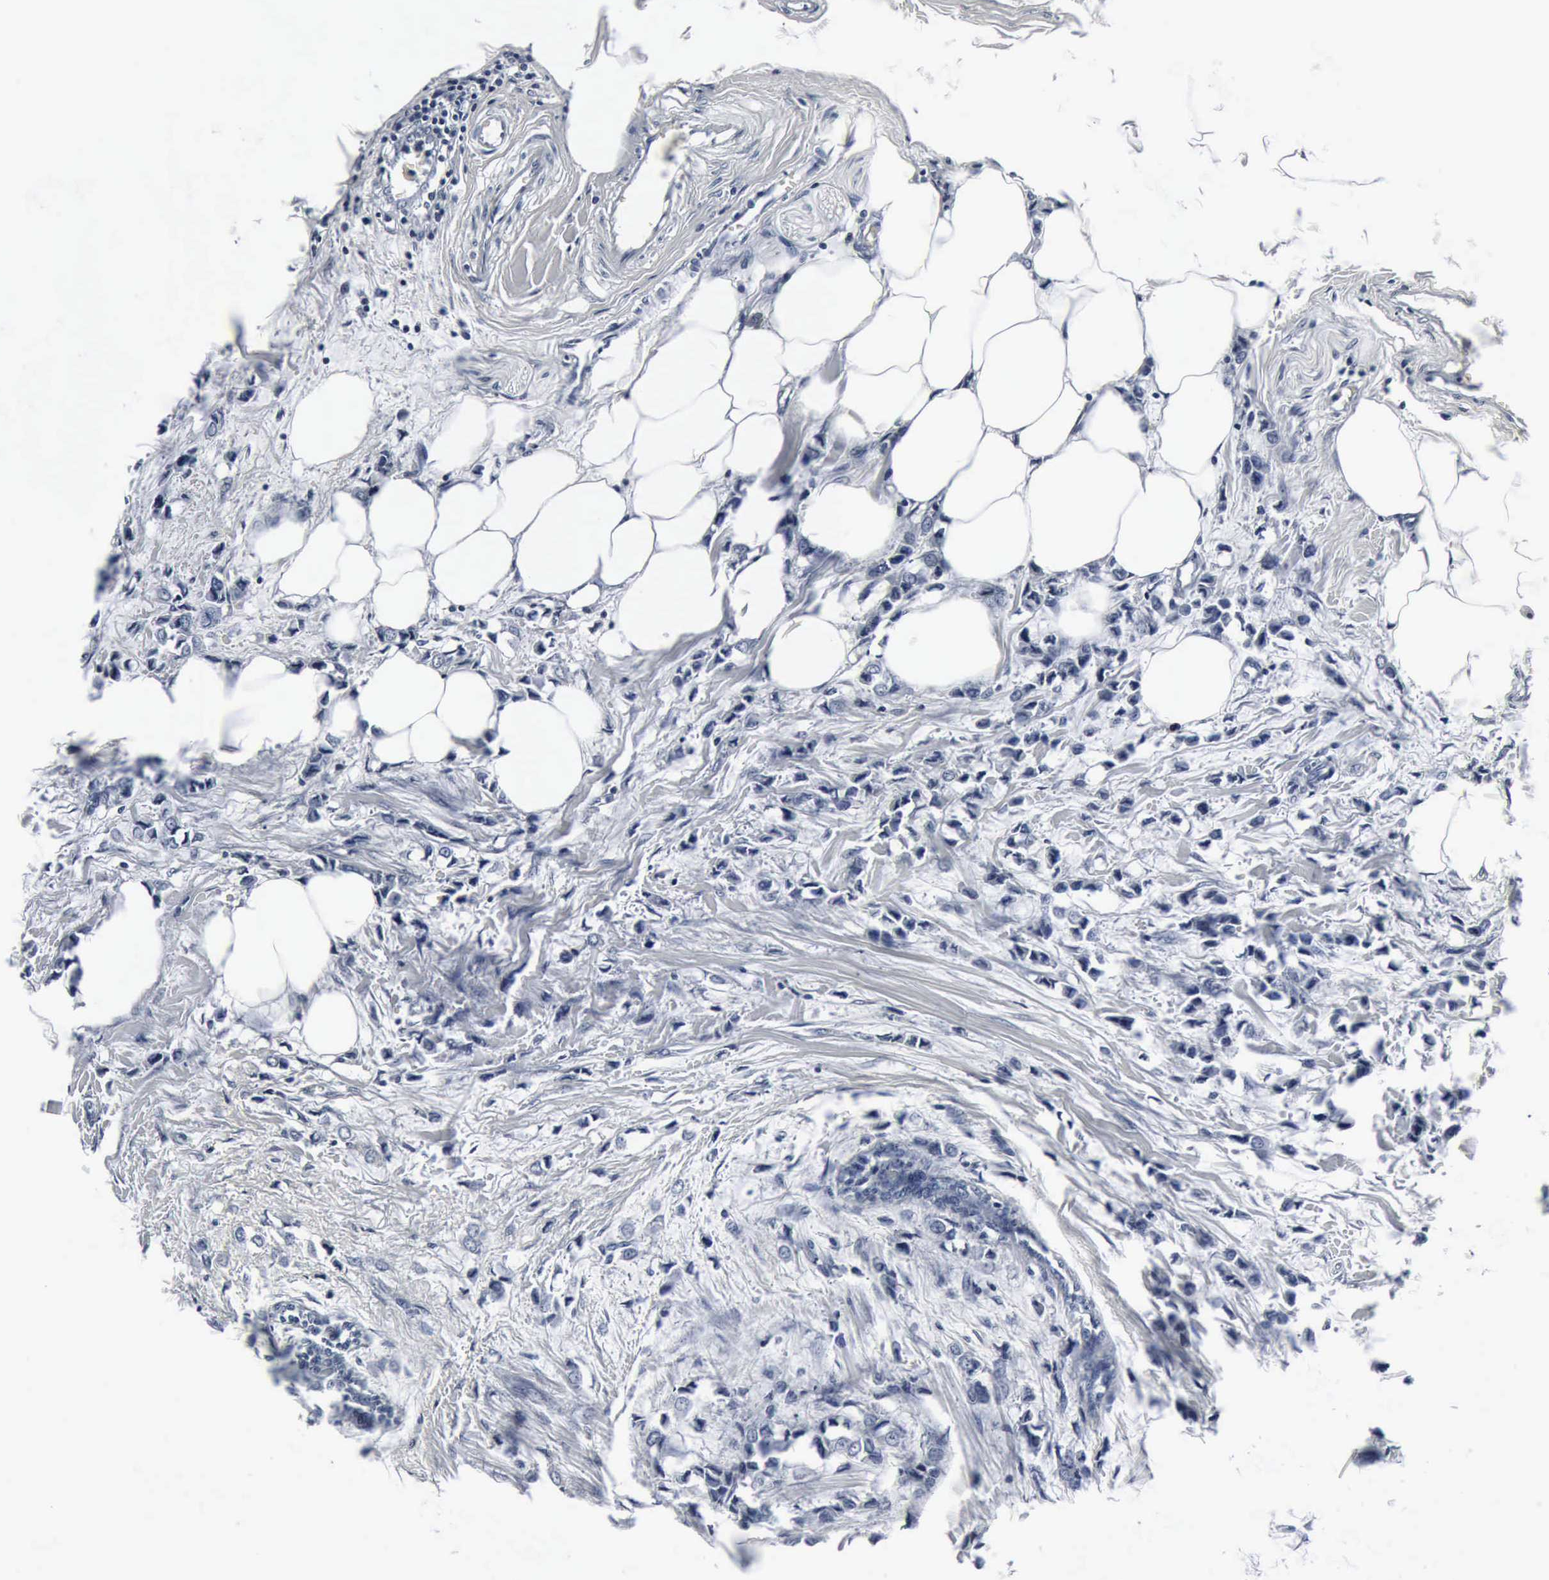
{"staining": {"intensity": "negative", "quantity": "none", "location": "none"}, "tissue": "breast cancer", "cell_type": "Tumor cells", "image_type": "cancer", "snomed": [{"axis": "morphology", "description": "Lobular carcinoma"}, {"axis": "topography", "description": "Breast"}], "caption": "The photomicrograph reveals no staining of tumor cells in breast lobular carcinoma.", "gene": "SNAP25", "patient": {"sex": "female", "age": 51}}